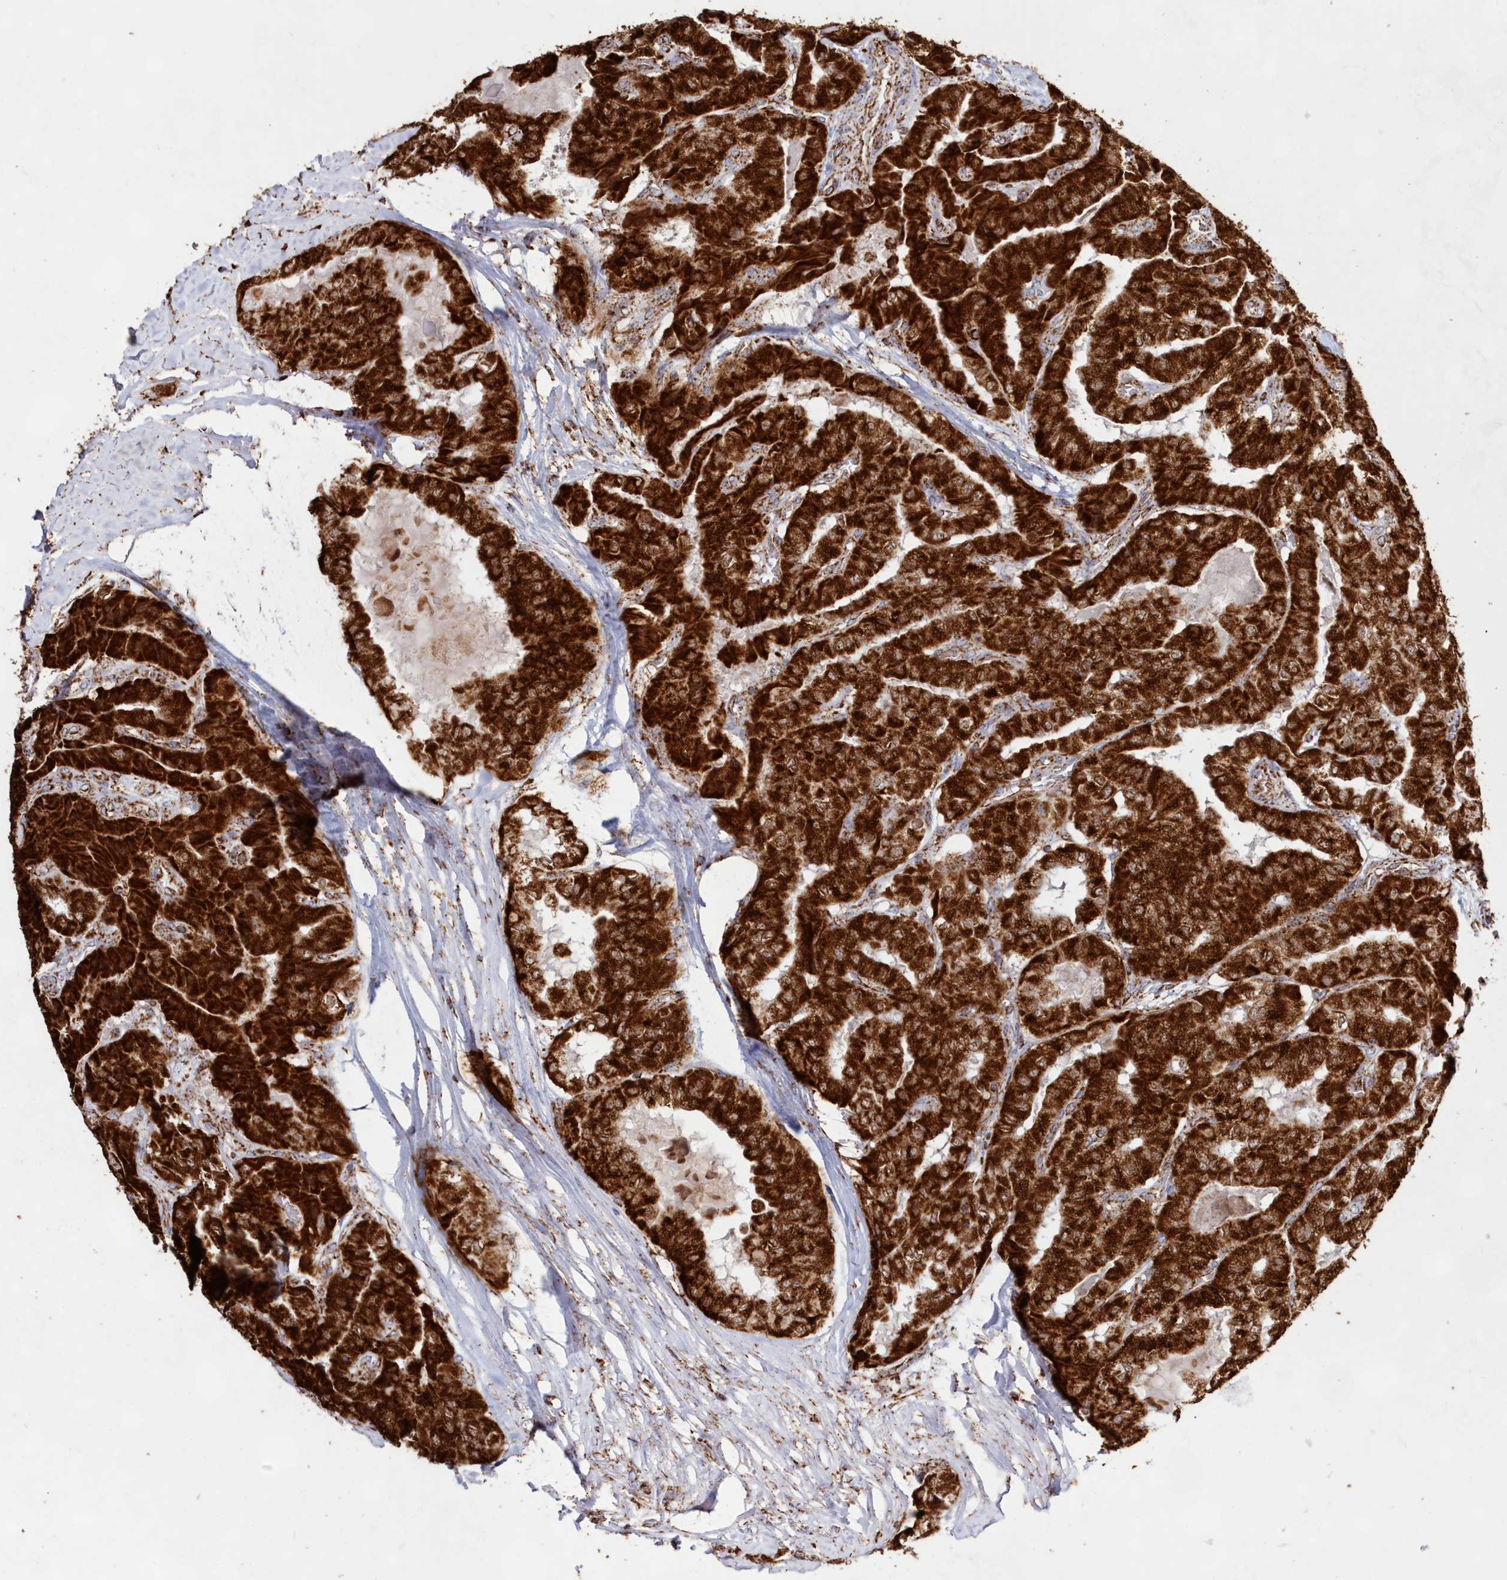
{"staining": {"intensity": "strong", "quantity": ">75%", "location": "cytoplasmic/membranous"}, "tissue": "thyroid cancer", "cell_type": "Tumor cells", "image_type": "cancer", "snomed": [{"axis": "morphology", "description": "Papillary adenocarcinoma, NOS"}, {"axis": "topography", "description": "Thyroid gland"}], "caption": "A brown stain labels strong cytoplasmic/membranous positivity of a protein in papillary adenocarcinoma (thyroid) tumor cells.", "gene": "HADHB", "patient": {"sex": "female", "age": 59}}